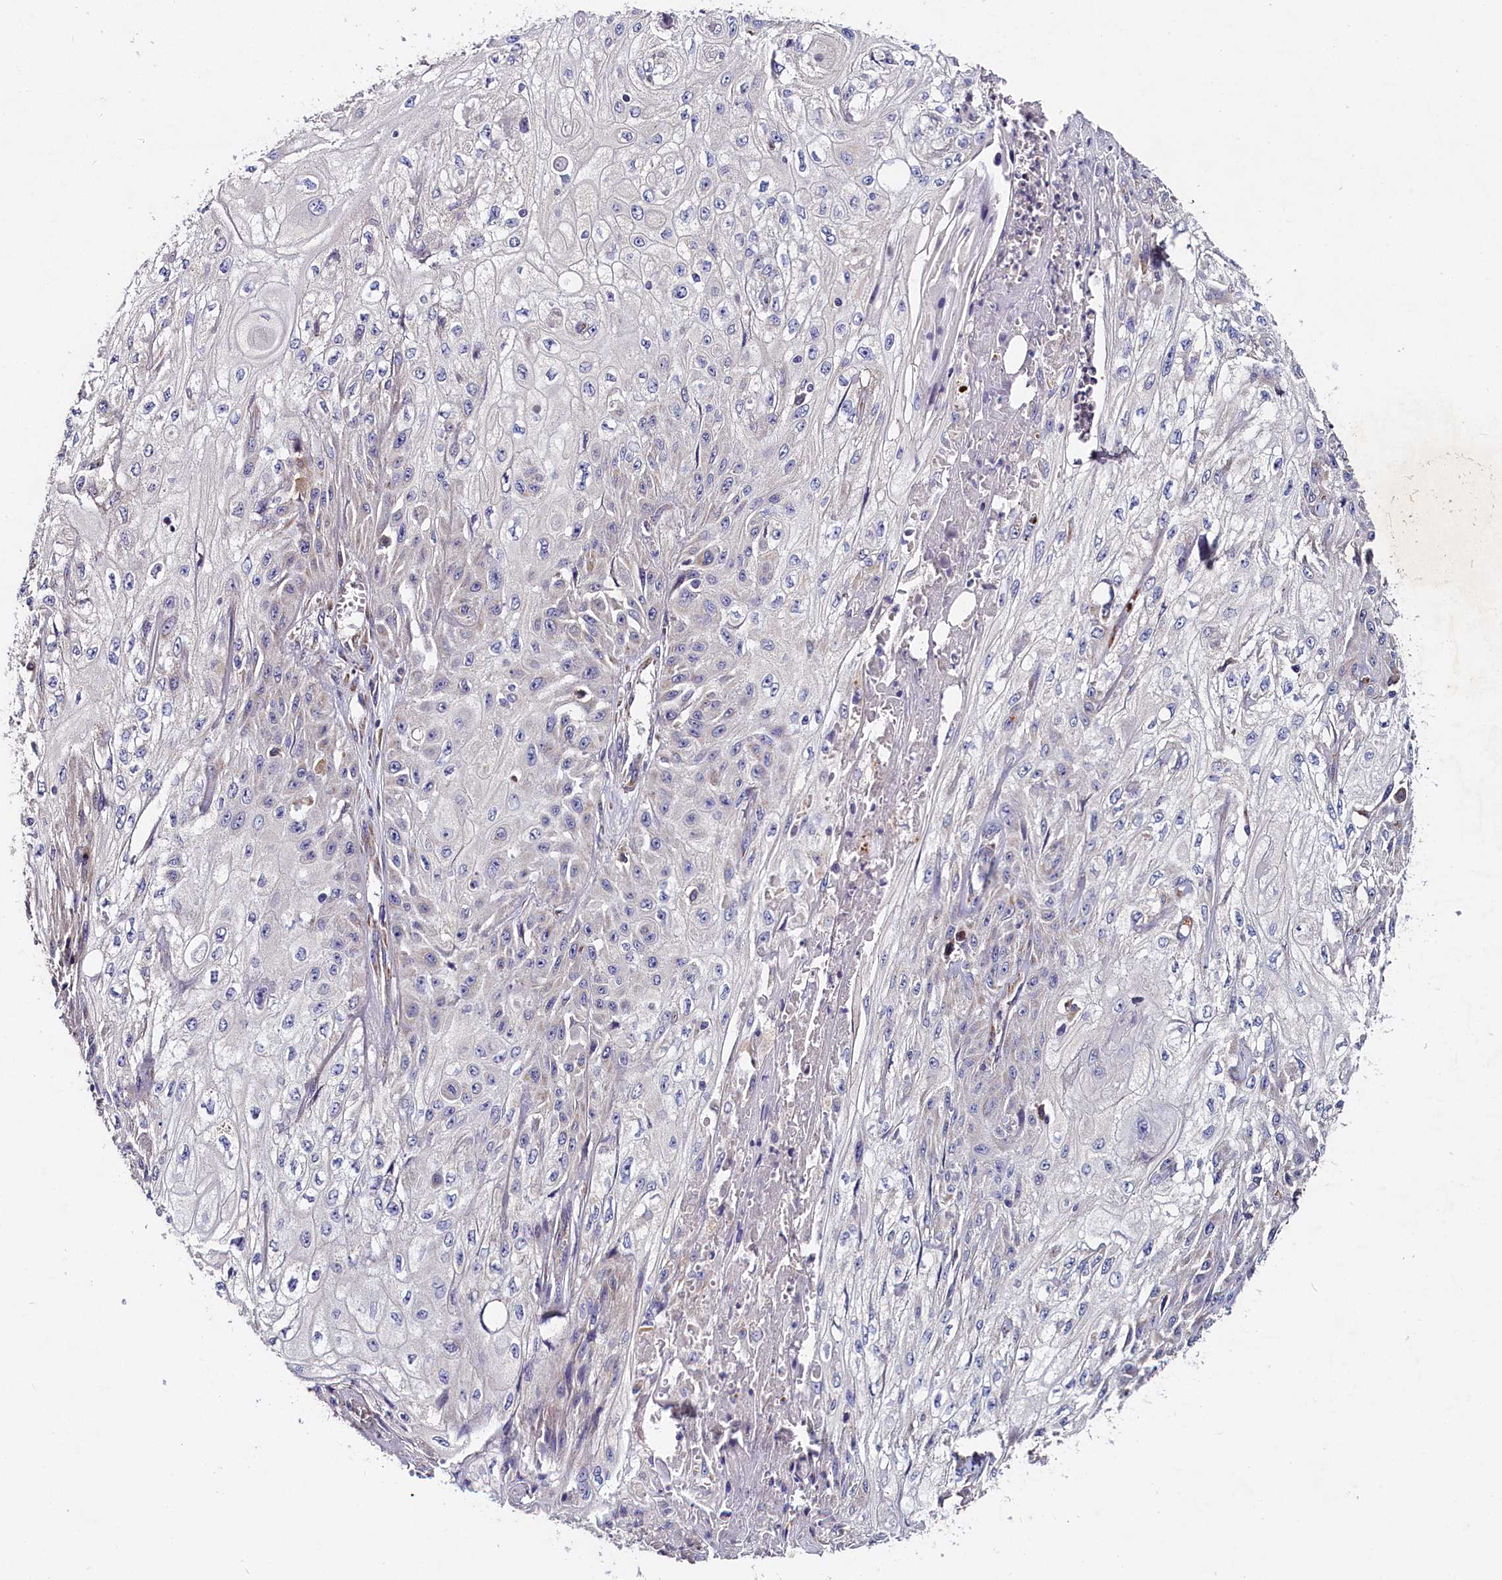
{"staining": {"intensity": "negative", "quantity": "none", "location": "none"}, "tissue": "skin cancer", "cell_type": "Tumor cells", "image_type": "cancer", "snomed": [{"axis": "morphology", "description": "Squamous cell carcinoma, NOS"}, {"axis": "morphology", "description": "Squamous cell carcinoma, metastatic, NOS"}, {"axis": "topography", "description": "Skin"}, {"axis": "topography", "description": "Lymph node"}], "caption": "This micrograph is of skin squamous cell carcinoma stained with immunohistochemistry to label a protein in brown with the nuclei are counter-stained blue. There is no staining in tumor cells. Brightfield microscopy of immunohistochemistry stained with DAB (3,3'-diaminobenzidine) (brown) and hematoxylin (blue), captured at high magnification.", "gene": "ST7L", "patient": {"sex": "male", "age": 75}}